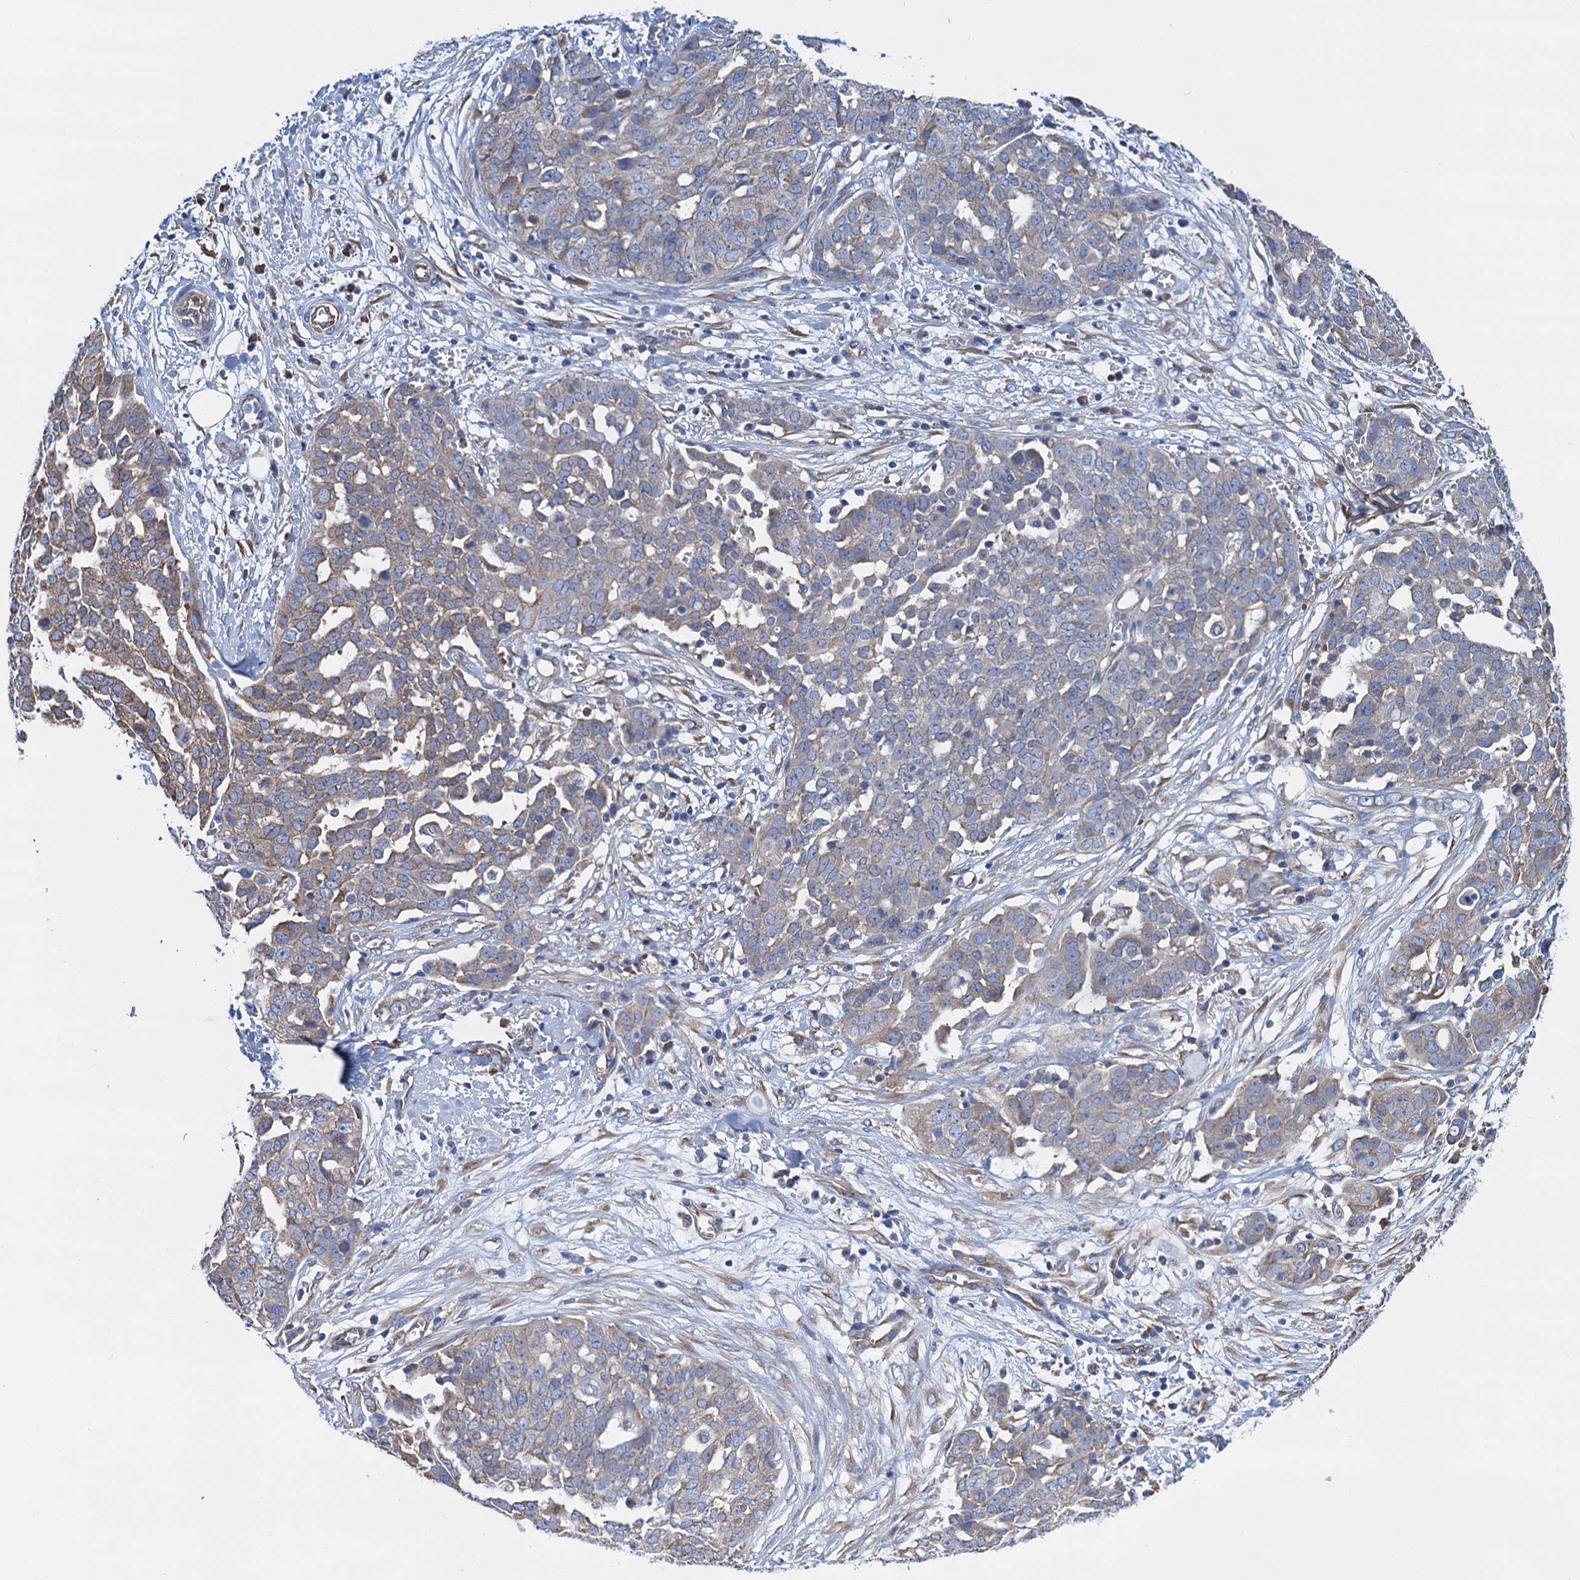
{"staining": {"intensity": "weak", "quantity": "<25%", "location": "cytoplasmic/membranous"}, "tissue": "ovarian cancer", "cell_type": "Tumor cells", "image_type": "cancer", "snomed": [{"axis": "morphology", "description": "Cystadenocarcinoma, serous, NOS"}, {"axis": "topography", "description": "Soft tissue"}, {"axis": "topography", "description": "Ovary"}], "caption": "Immunohistochemical staining of ovarian serous cystadenocarcinoma reveals no significant positivity in tumor cells. (DAB (3,3'-diaminobenzidine) immunohistochemistry, high magnification).", "gene": "SLC12A7", "patient": {"sex": "female", "age": 57}}